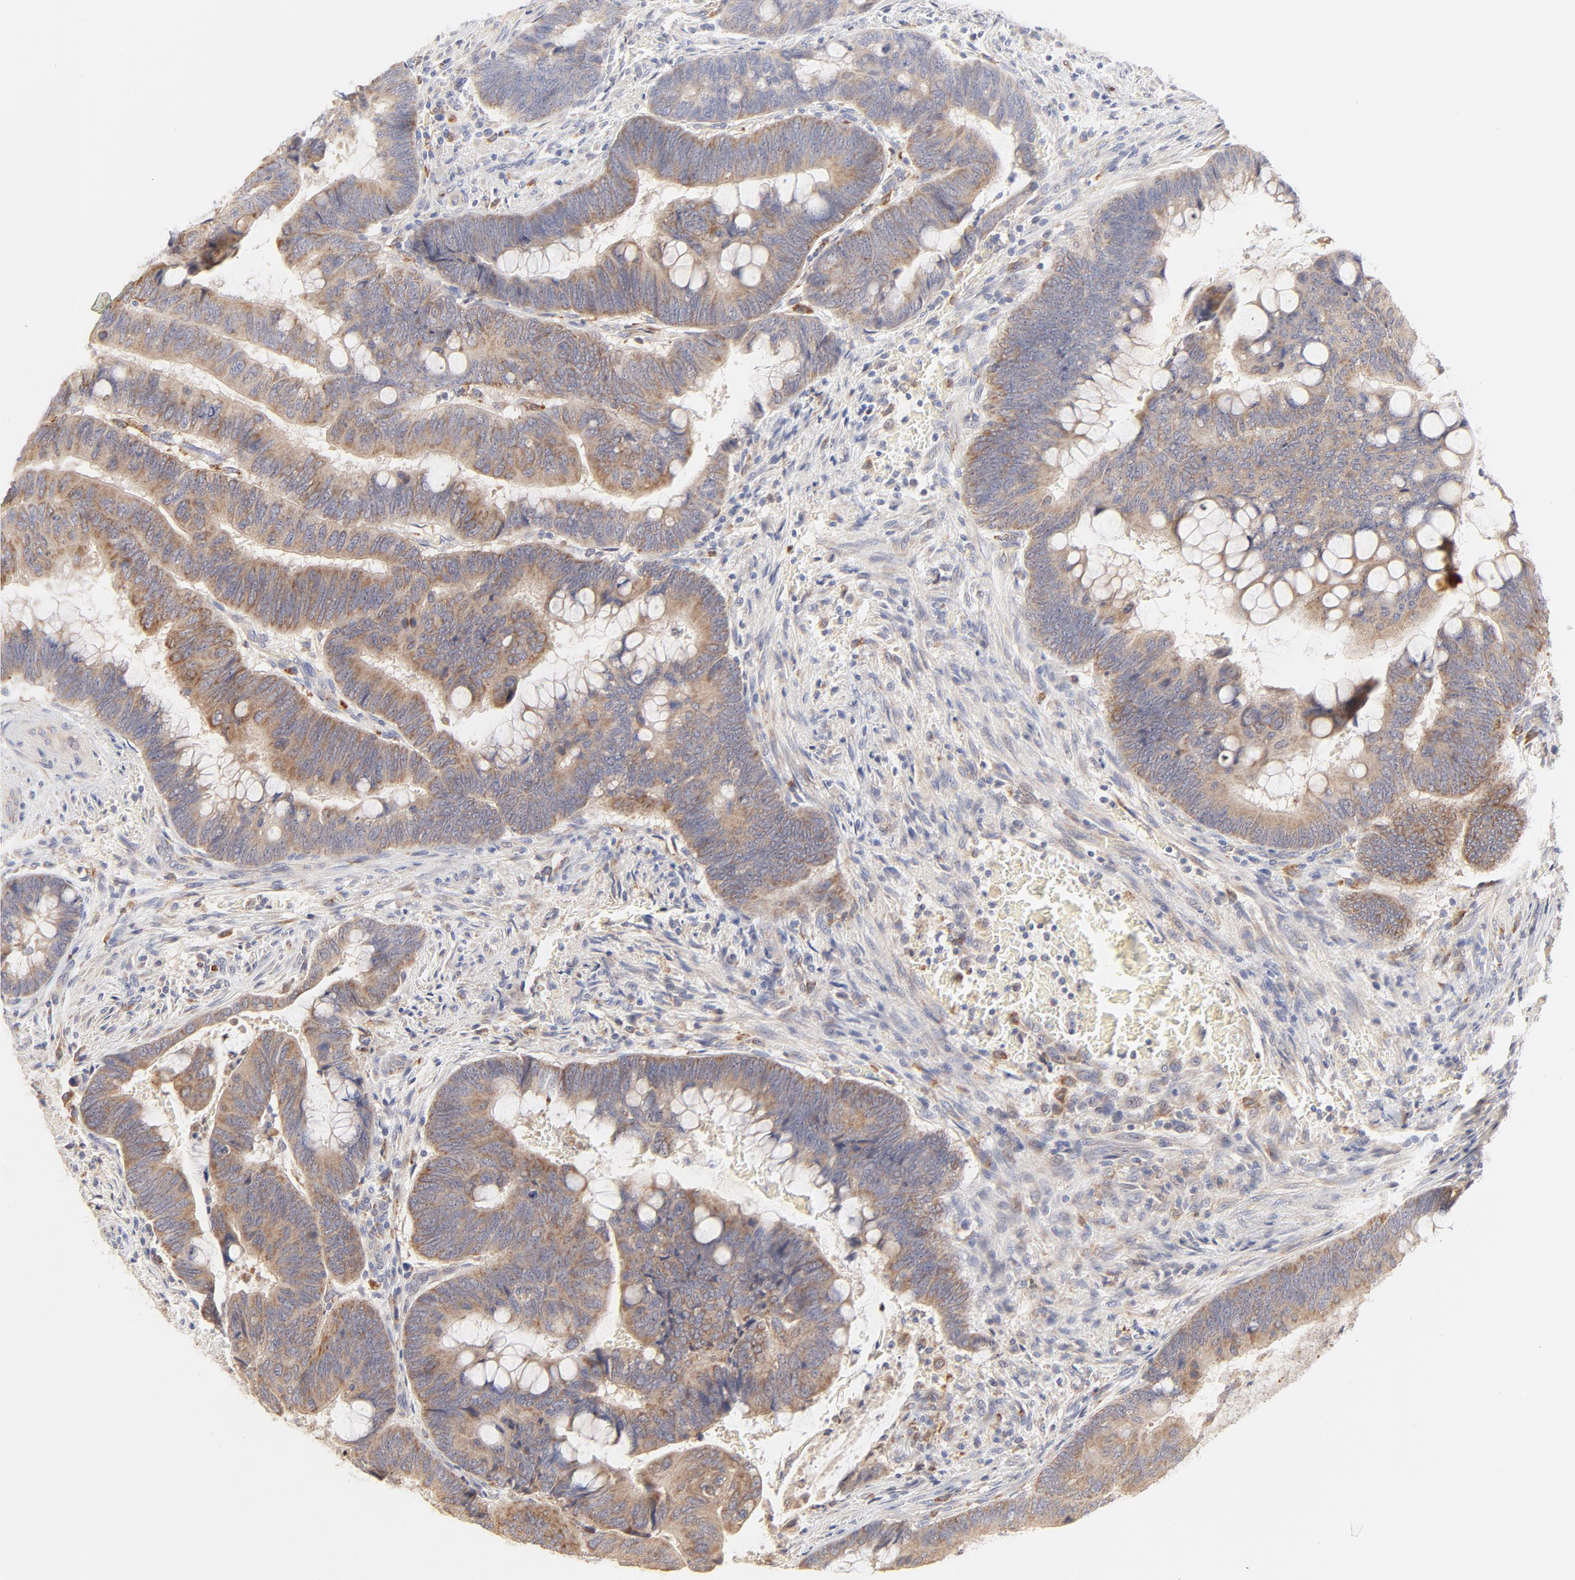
{"staining": {"intensity": "moderate", "quantity": ">75%", "location": "cytoplasmic/membranous"}, "tissue": "colorectal cancer", "cell_type": "Tumor cells", "image_type": "cancer", "snomed": [{"axis": "morphology", "description": "Normal tissue, NOS"}, {"axis": "morphology", "description": "Adenocarcinoma, NOS"}, {"axis": "topography", "description": "Rectum"}], "caption": "Immunohistochemistry (IHC) of human colorectal adenocarcinoma displays medium levels of moderate cytoplasmic/membranous positivity in approximately >75% of tumor cells.", "gene": "MTERF2", "patient": {"sex": "male", "age": 92}}